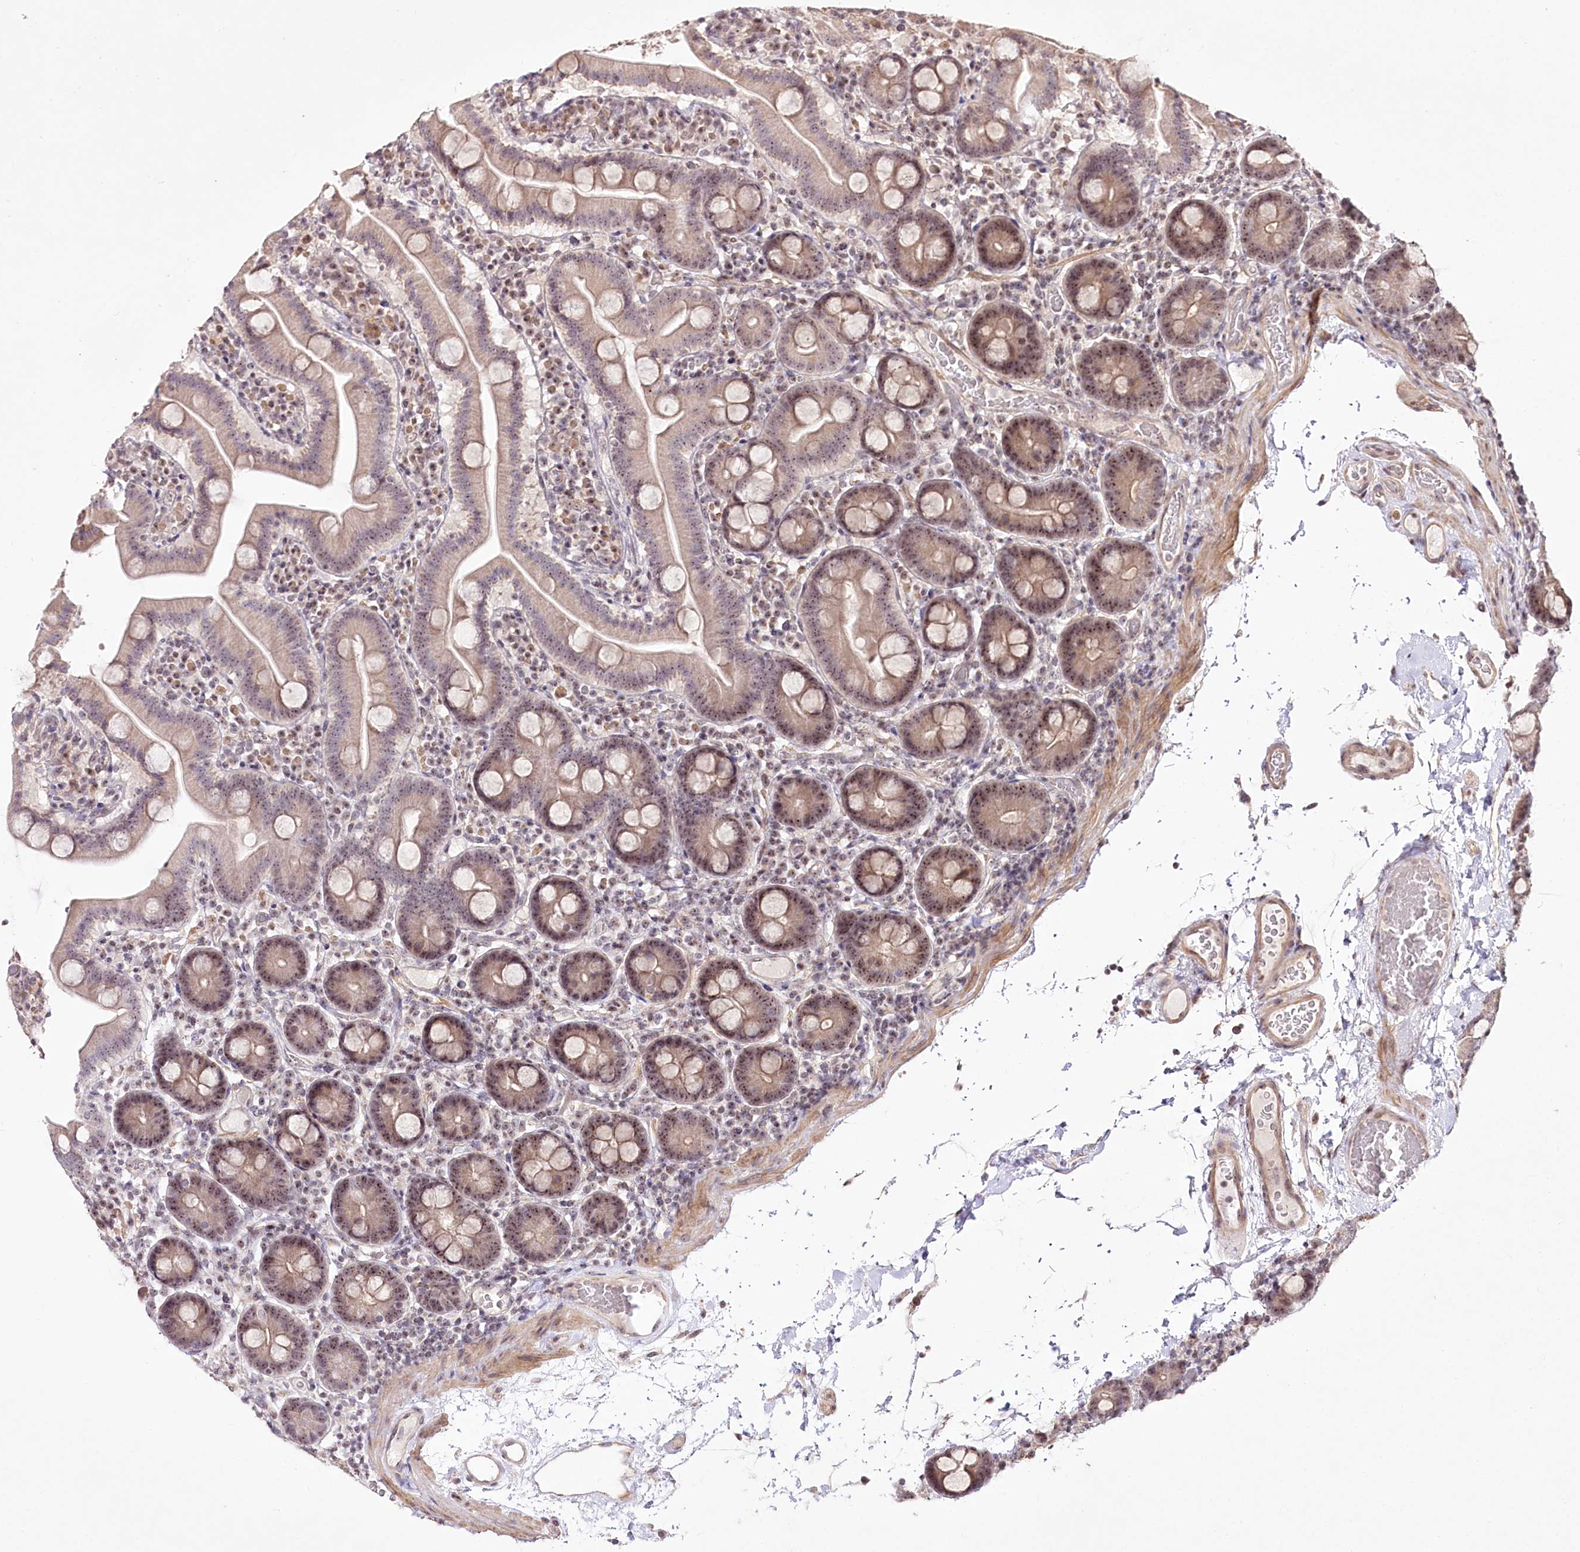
{"staining": {"intensity": "weak", "quantity": "25%-75%", "location": "cytoplasmic/membranous,nuclear"}, "tissue": "duodenum", "cell_type": "Glandular cells", "image_type": "normal", "snomed": [{"axis": "morphology", "description": "Normal tissue, NOS"}, {"axis": "topography", "description": "Duodenum"}], "caption": "IHC histopathology image of benign duodenum: human duodenum stained using immunohistochemistry displays low levels of weak protein expression localized specifically in the cytoplasmic/membranous,nuclear of glandular cells, appearing as a cytoplasmic/membranous,nuclear brown color.", "gene": "CCDC59", "patient": {"sex": "male", "age": 55}}